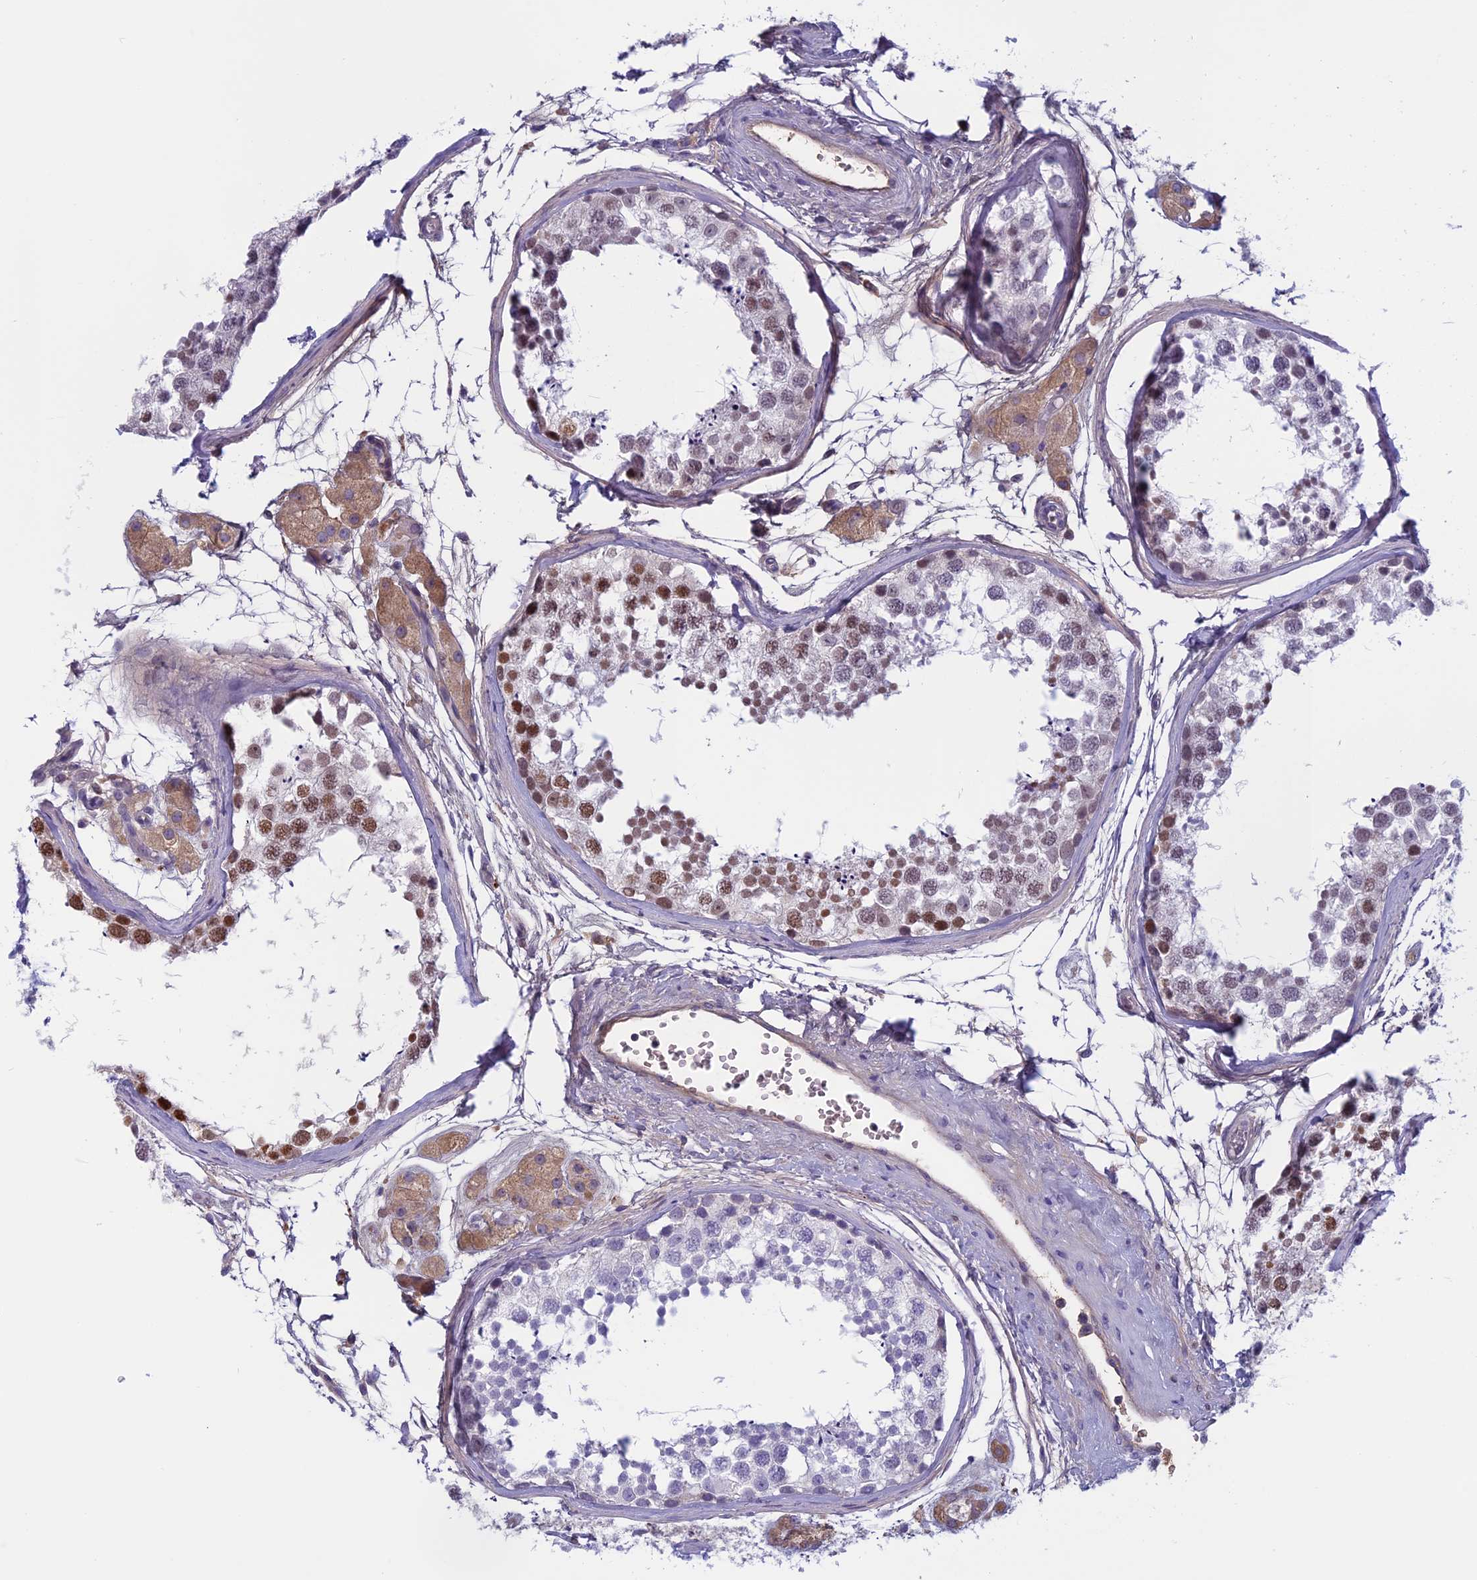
{"staining": {"intensity": "moderate", "quantity": "<25%", "location": "nuclear"}, "tissue": "testis", "cell_type": "Cells in seminiferous ducts", "image_type": "normal", "snomed": [{"axis": "morphology", "description": "Normal tissue, NOS"}, {"axis": "topography", "description": "Testis"}], "caption": "Testis stained with DAB immunohistochemistry (IHC) reveals low levels of moderate nuclear expression in approximately <25% of cells in seminiferous ducts.", "gene": "ANGPTL2", "patient": {"sex": "male", "age": 56}}